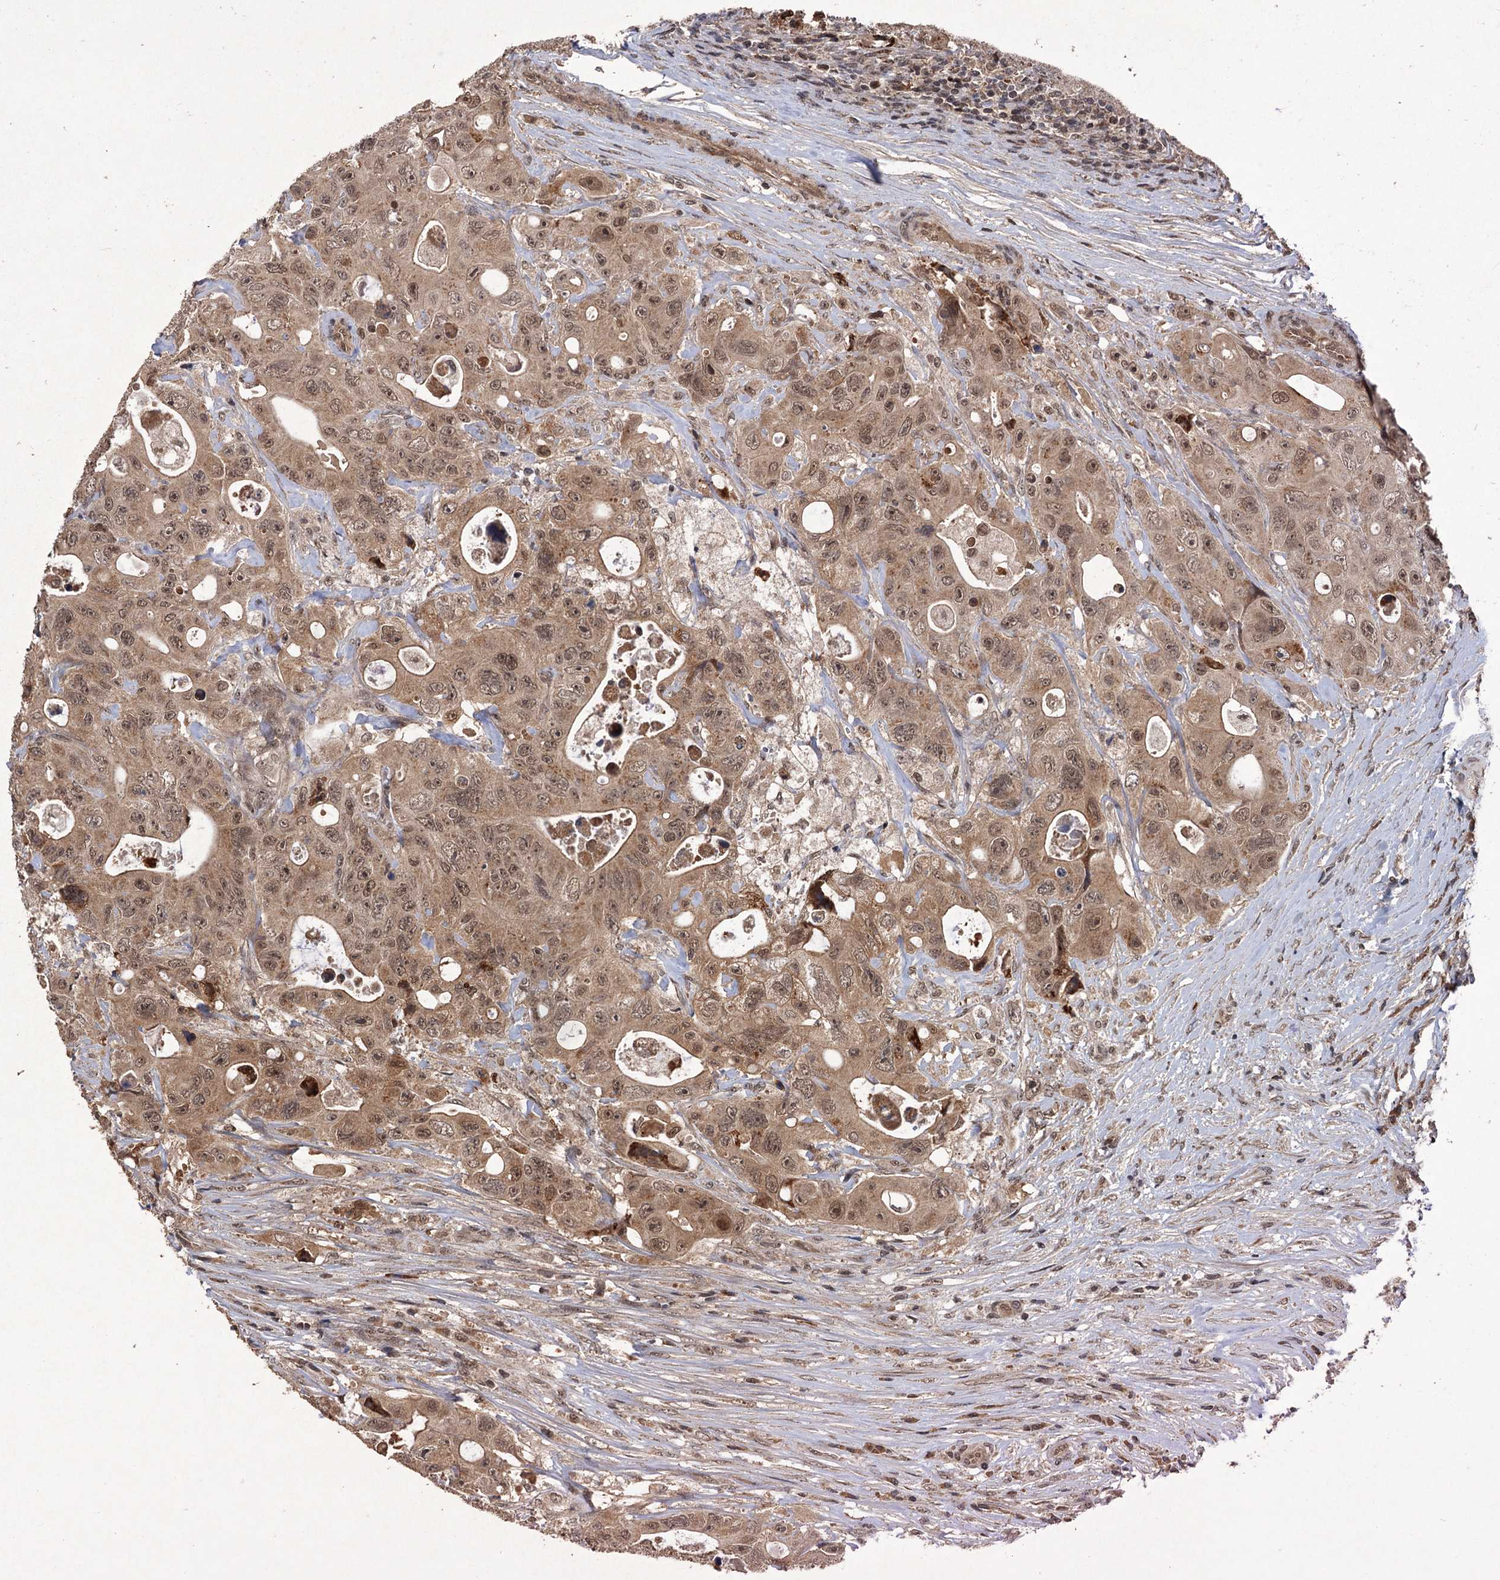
{"staining": {"intensity": "moderate", "quantity": ">75%", "location": "cytoplasmic/membranous,nuclear"}, "tissue": "colorectal cancer", "cell_type": "Tumor cells", "image_type": "cancer", "snomed": [{"axis": "morphology", "description": "Adenocarcinoma, NOS"}, {"axis": "topography", "description": "Colon"}], "caption": "Protein analysis of colorectal cancer (adenocarcinoma) tissue demonstrates moderate cytoplasmic/membranous and nuclear staining in about >75% of tumor cells. The staining is performed using DAB brown chromogen to label protein expression. The nuclei are counter-stained blue using hematoxylin.", "gene": "KANSL2", "patient": {"sex": "female", "age": 46}}